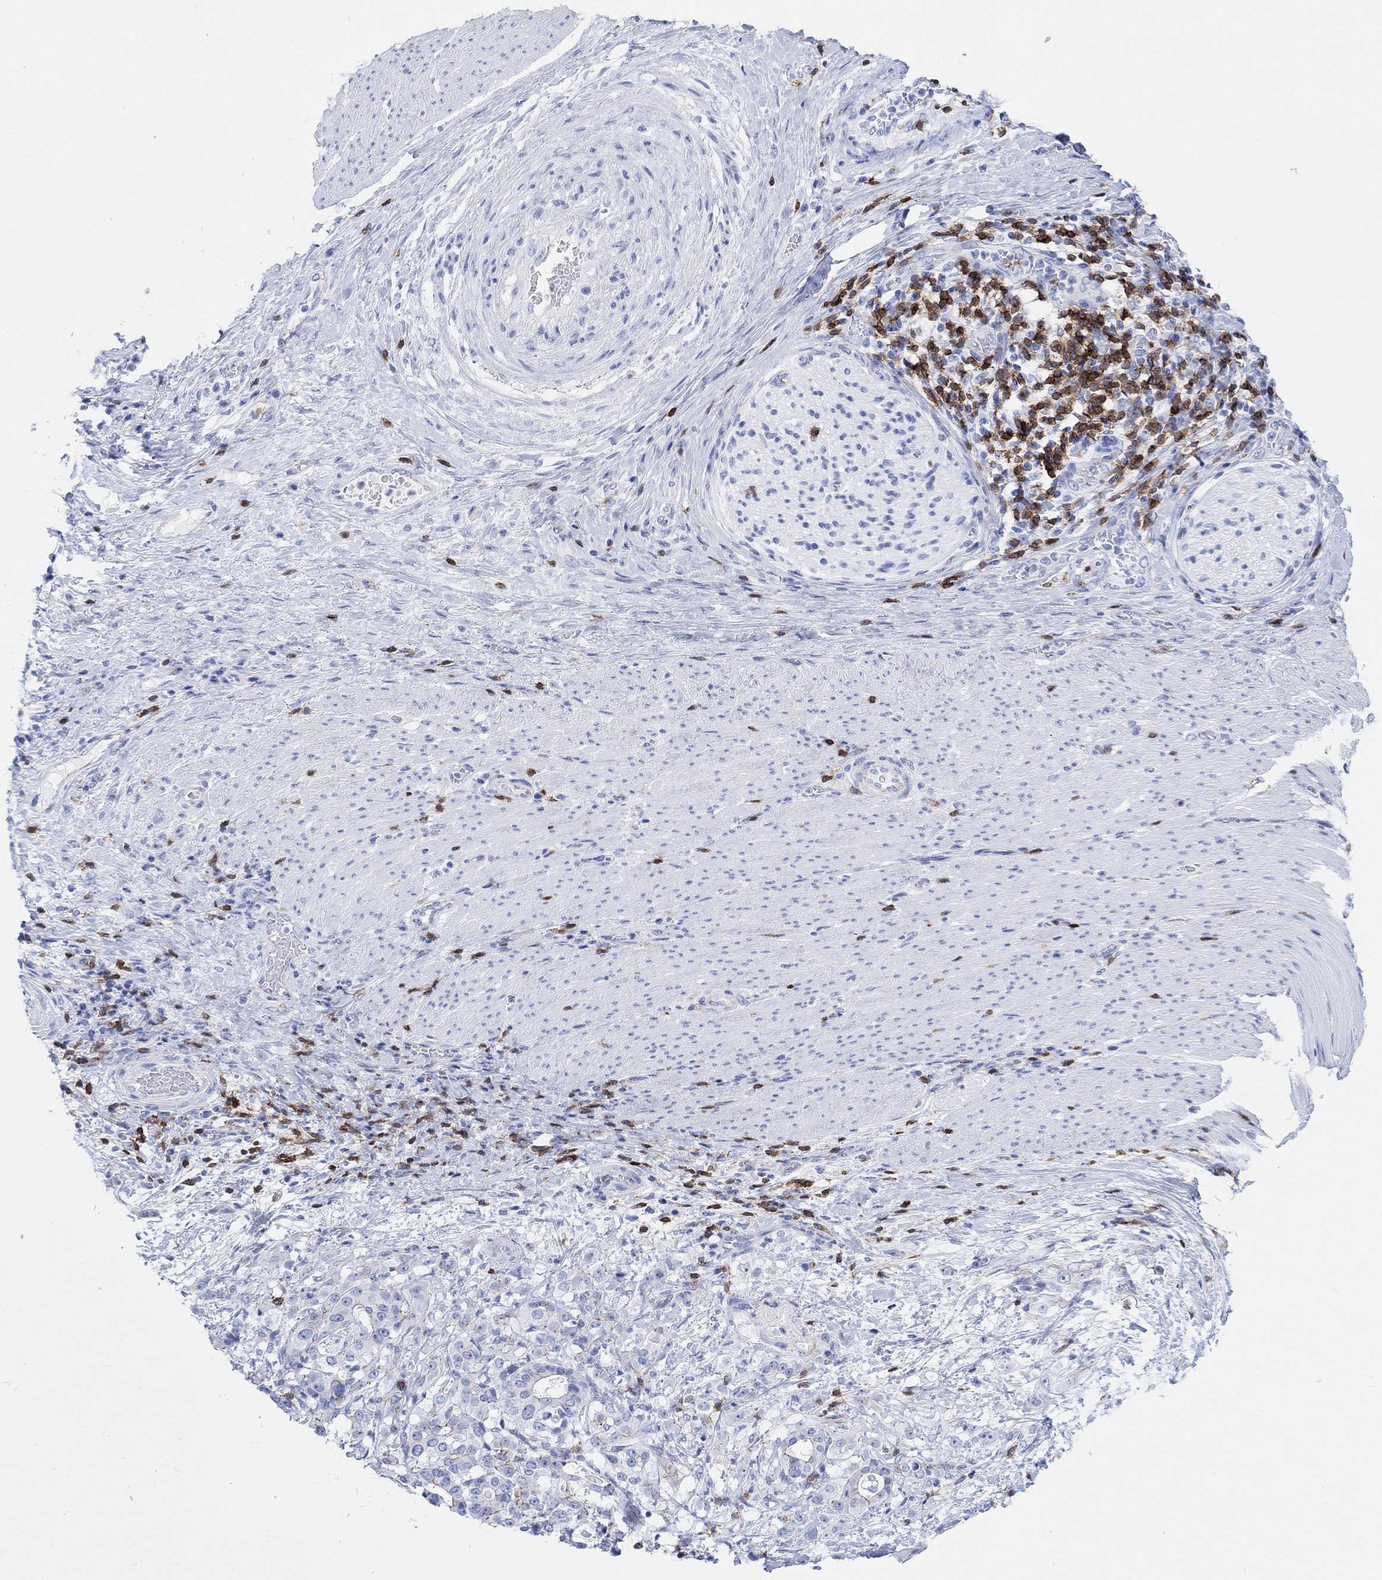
{"staining": {"intensity": "weak", "quantity": "<25%", "location": "cytoplasmic/membranous"}, "tissue": "stomach cancer", "cell_type": "Tumor cells", "image_type": "cancer", "snomed": [{"axis": "morphology", "description": "Adenocarcinoma, NOS"}, {"axis": "topography", "description": "Stomach"}], "caption": "Stomach cancer (adenocarcinoma) was stained to show a protein in brown. There is no significant expression in tumor cells.", "gene": "GPR65", "patient": {"sex": "male", "age": 48}}